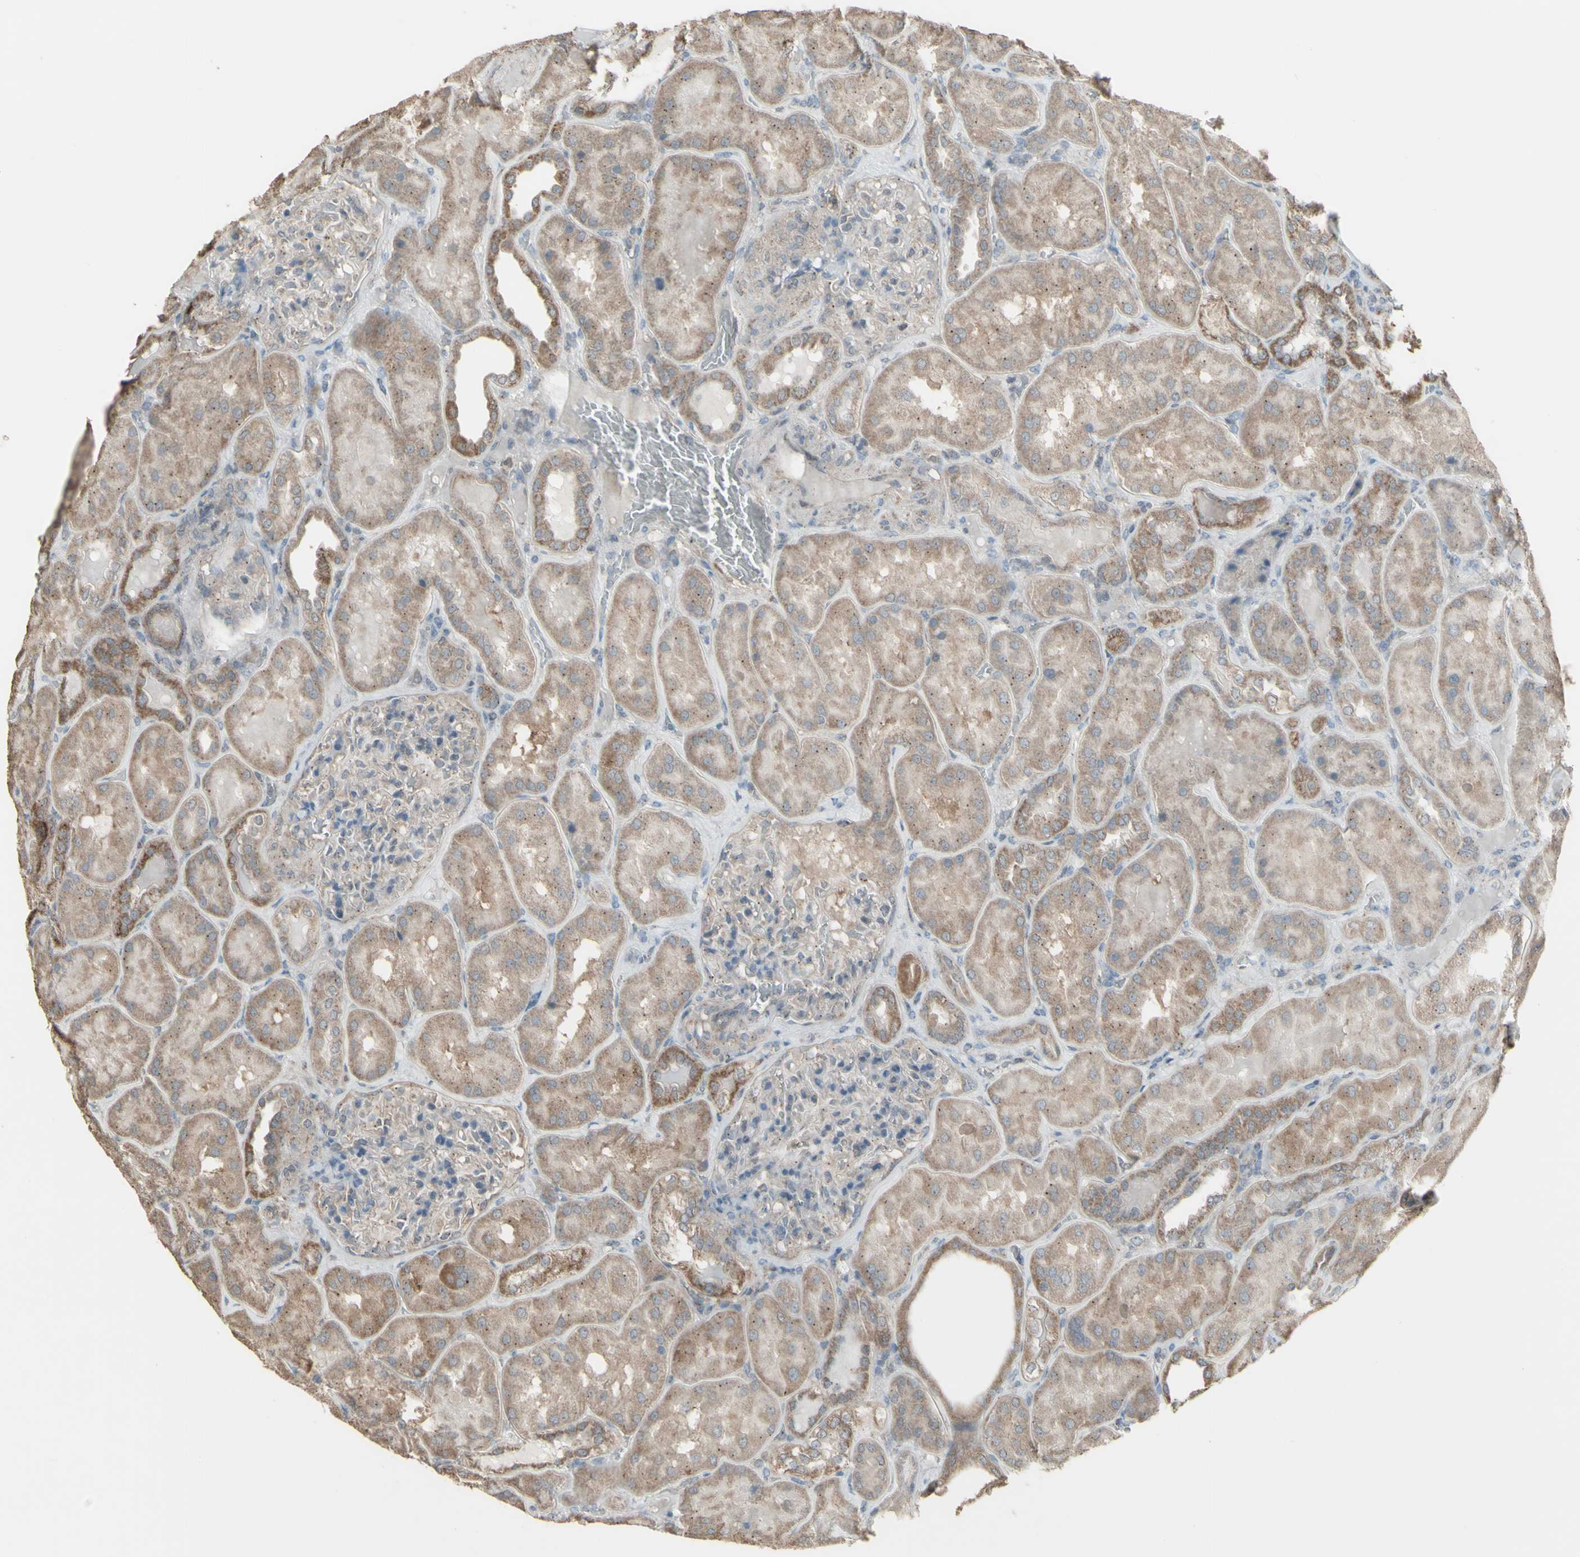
{"staining": {"intensity": "weak", "quantity": ">75%", "location": "cytoplasmic/membranous"}, "tissue": "kidney", "cell_type": "Cells in glomeruli", "image_type": "normal", "snomed": [{"axis": "morphology", "description": "Normal tissue, NOS"}, {"axis": "topography", "description": "Kidney"}], "caption": "Weak cytoplasmic/membranous staining is seen in approximately >75% of cells in glomeruli in benign kidney.", "gene": "ENSG00000285526", "patient": {"sex": "female", "age": 56}}